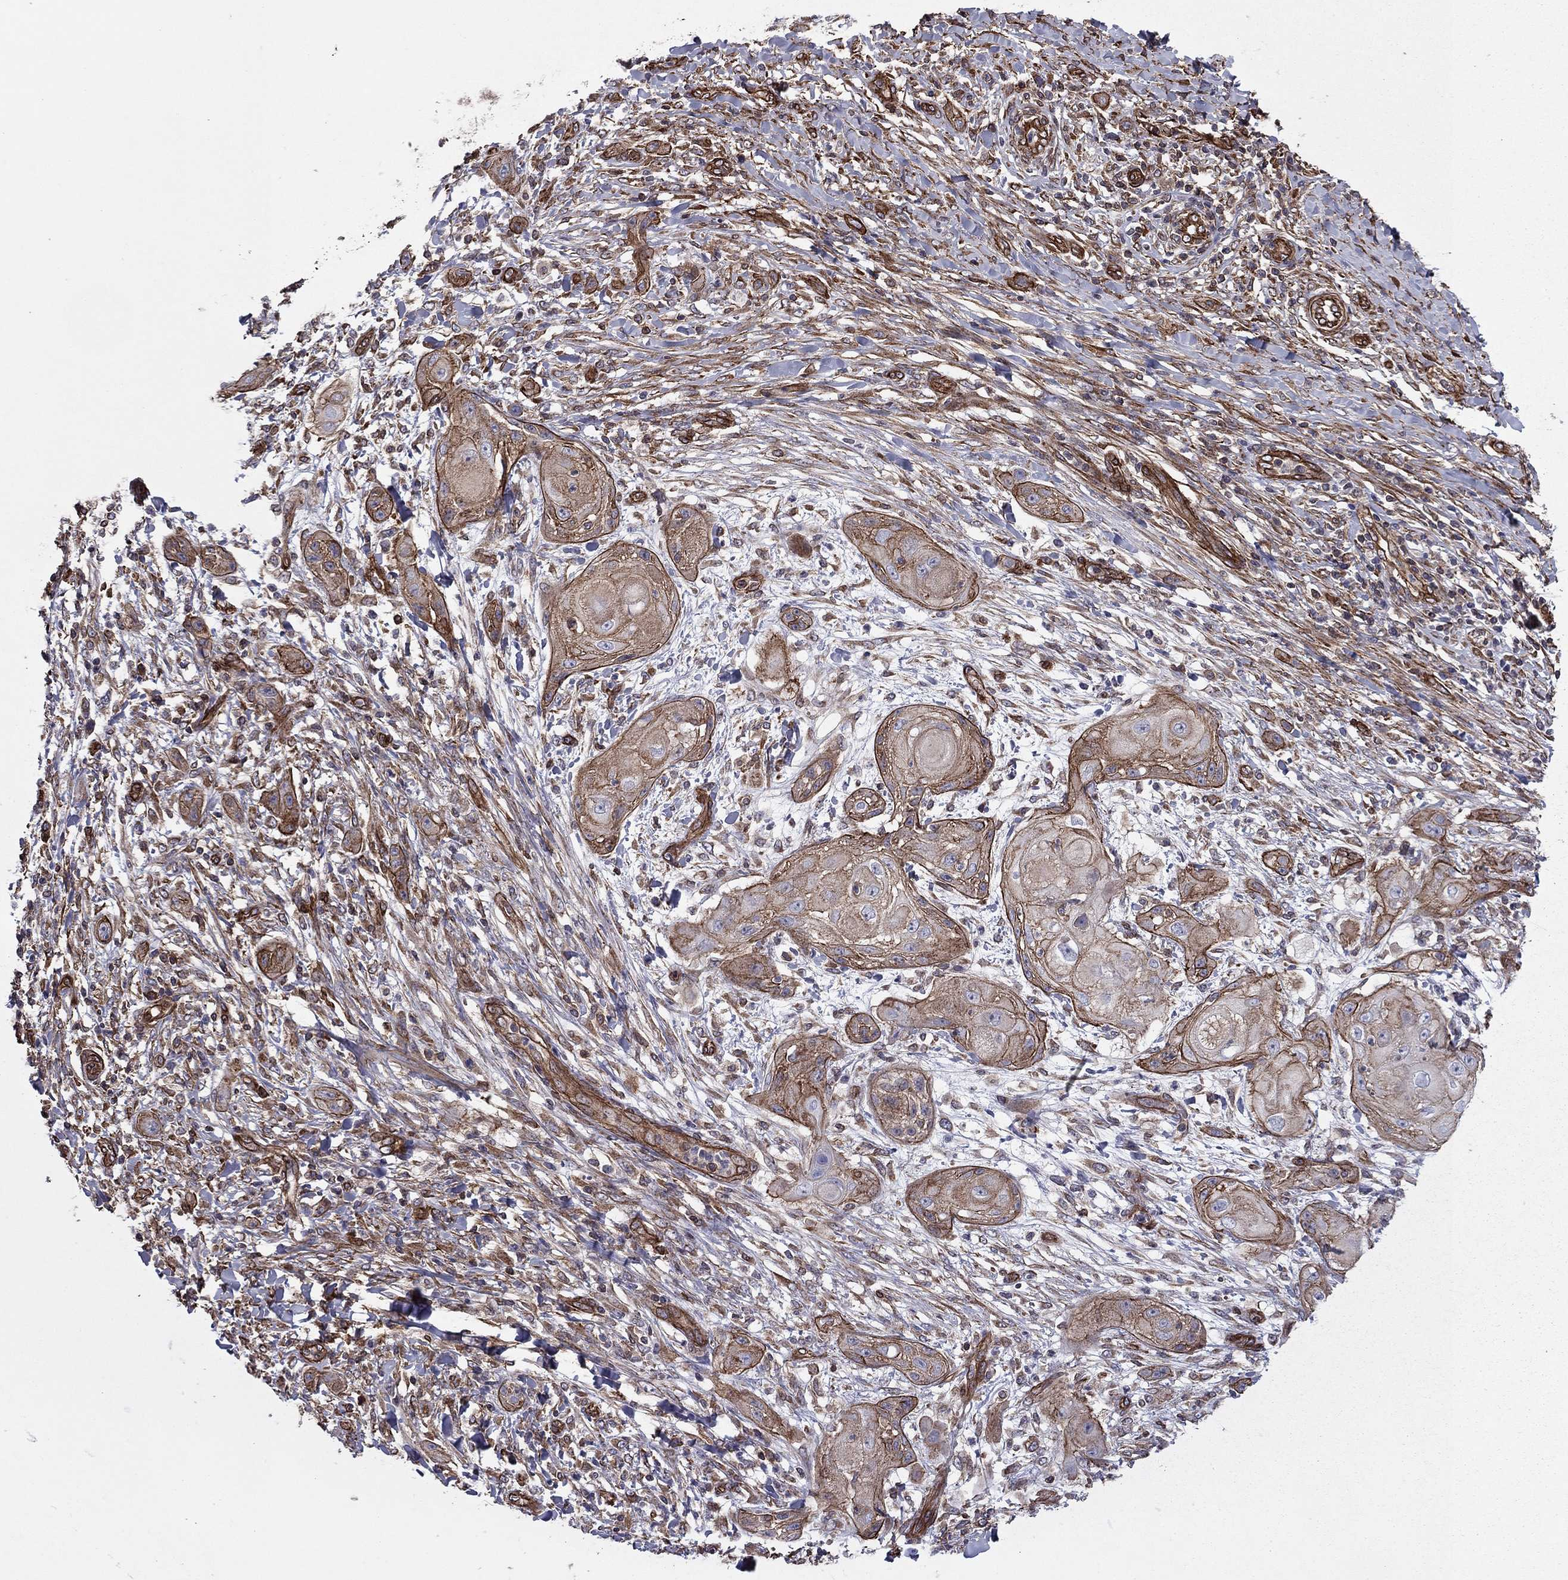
{"staining": {"intensity": "moderate", "quantity": "25%-75%", "location": "cytoplasmic/membranous"}, "tissue": "skin cancer", "cell_type": "Tumor cells", "image_type": "cancer", "snomed": [{"axis": "morphology", "description": "Squamous cell carcinoma, NOS"}, {"axis": "topography", "description": "Skin"}], "caption": "Moderate cytoplasmic/membranous protein staining is appreciated in about 25%-75% of tumor cells in squamous cell carcinoma (skin).", "gene": "SHMT1", "patient": {"sex": "male", "age": 62}}